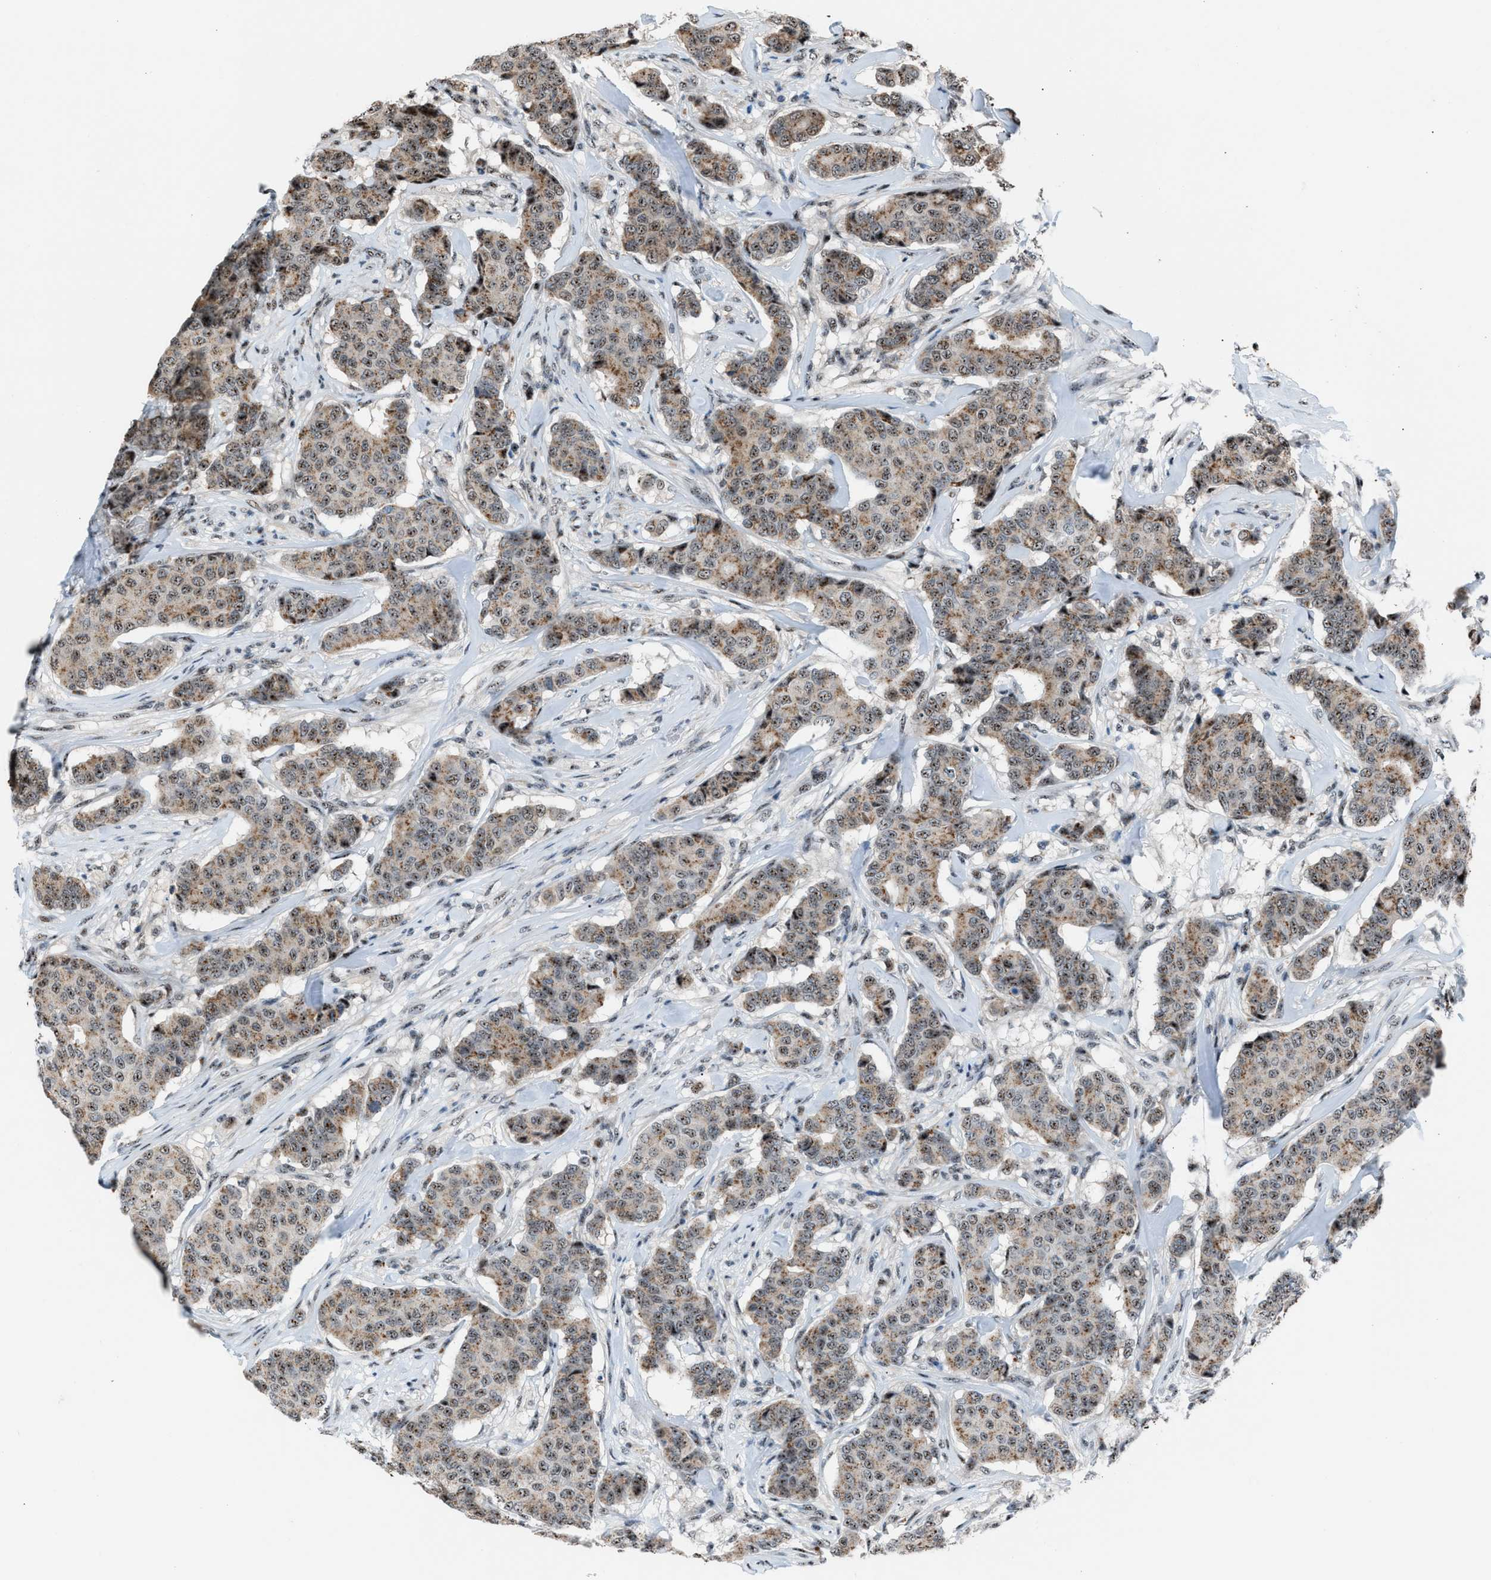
{"staining": {"intensity": "weak", "quantity": ">75%", "location": "cytoplasmic/membranous,nuclear"}, "tissue": "breast cancer", "cell_type": "Tumor cells", "image_type": "cancer", "snomed": [{"axis": "morphology", "description": "Duct carcinoma"}, {"axis": "topography", "description": "Breast"}], "caption": "IHC (DAB (3,3'-diaminobenzidine)) staining of human invasive ductal carcinoma (breast) exhibits weak cytoplasmic/membranous and nuclear protein staining in approximately >75% of tumor cells.", "gene": "CENPP", "patient": {"sex": "female", "age": 75}}